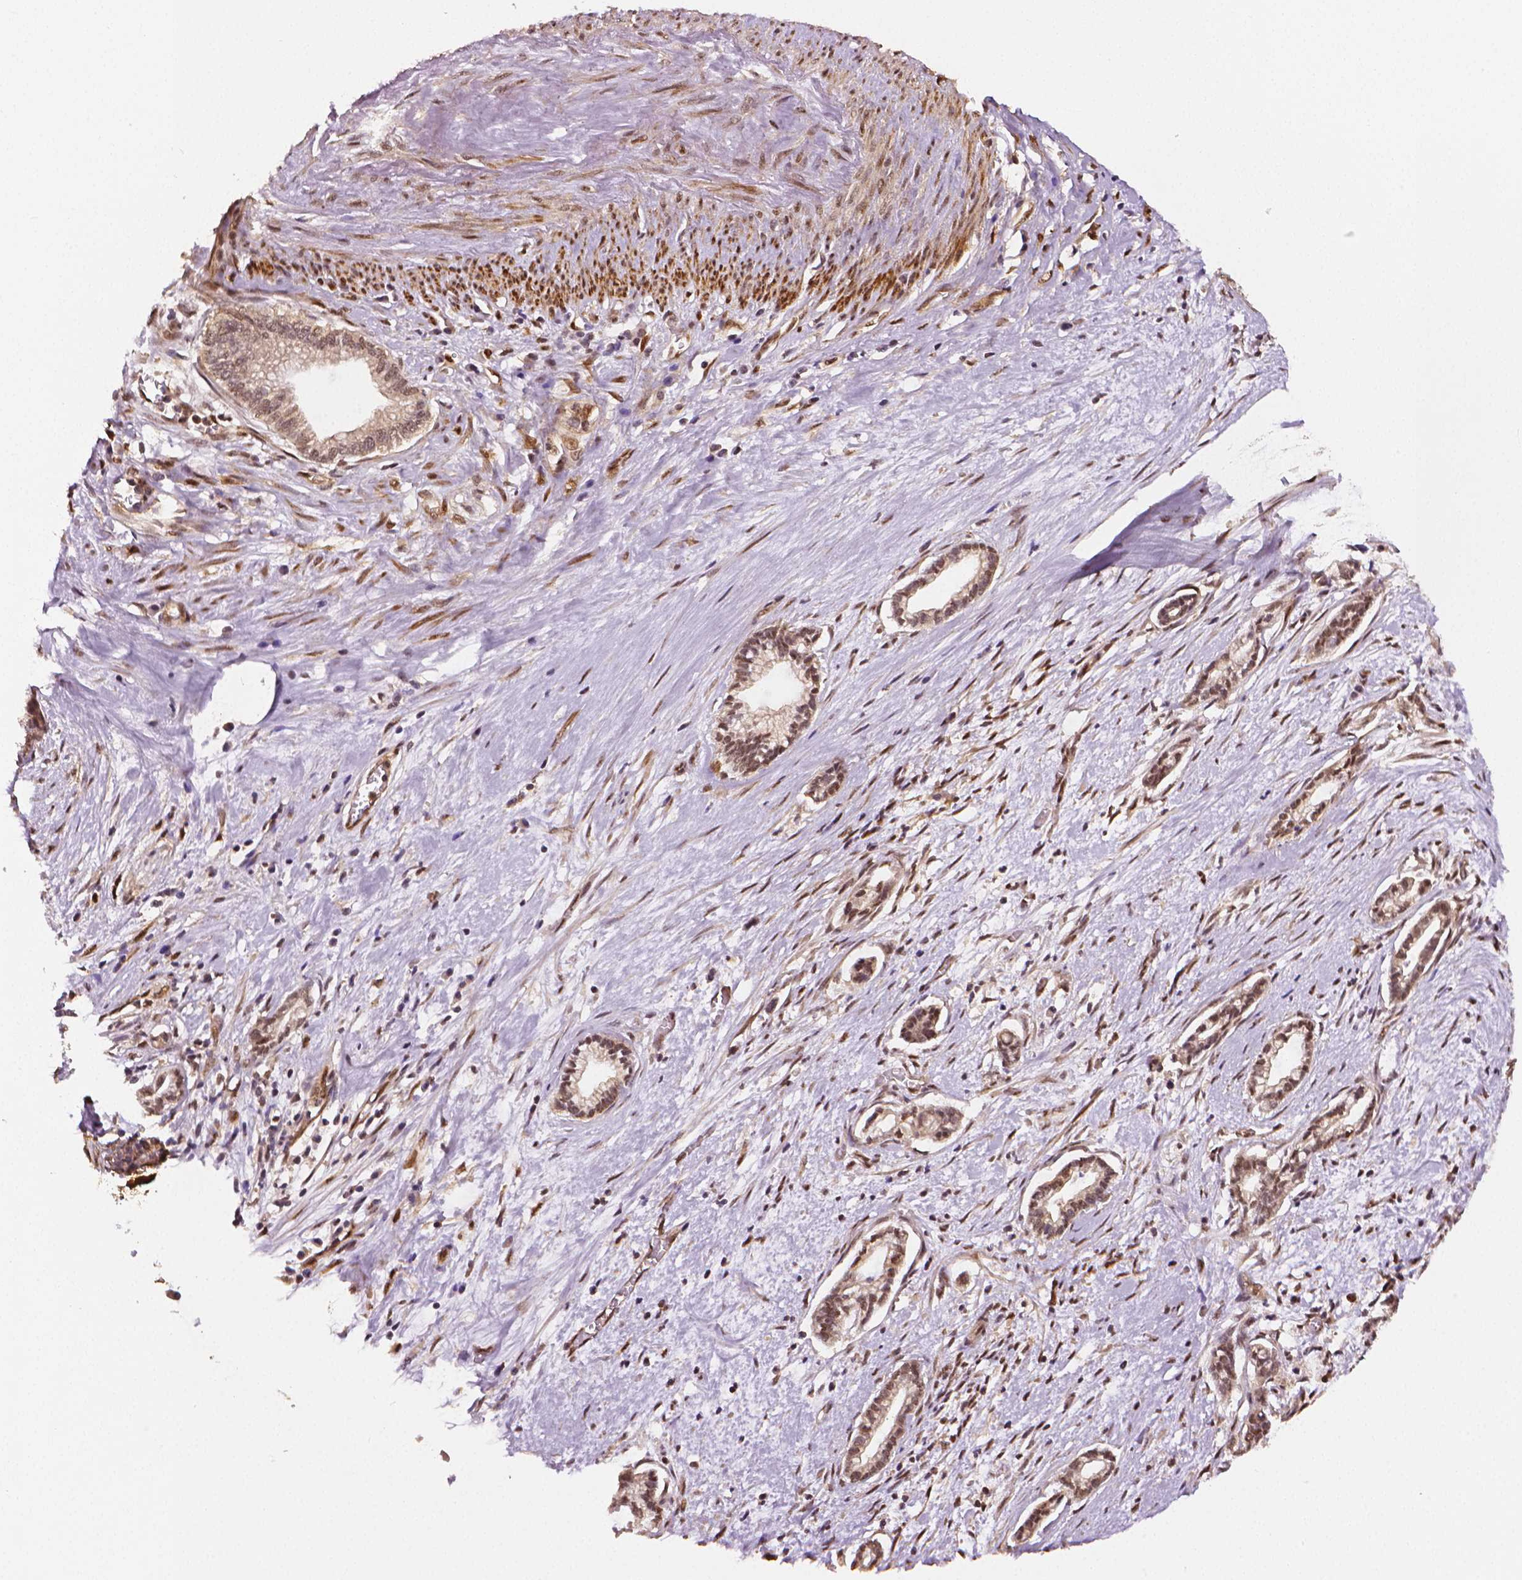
{"staining": {"intensity": "weak", "quantity": ">75%", "location": "cytoplasmic/membranous,nuclear"}, "tissue": "cervical cancer", "cell_type": "Tumor cells", "image_type": "cancer", "snomed": [{"axis": "morphology", "description": "Adenocarcinoma, NOS"}, {"axis": "topography", "description": "Cervix"}], "caption": "Immunohistochemistry (IHC) of human cervical cancer (adenocarcinoma) demonstrates low levels of weak cytoplasmic/membranous and nuclear expression in about >75% of tumor cells.", "gene": "STAT3", "patient": {"sex": "female", "age": 62}}